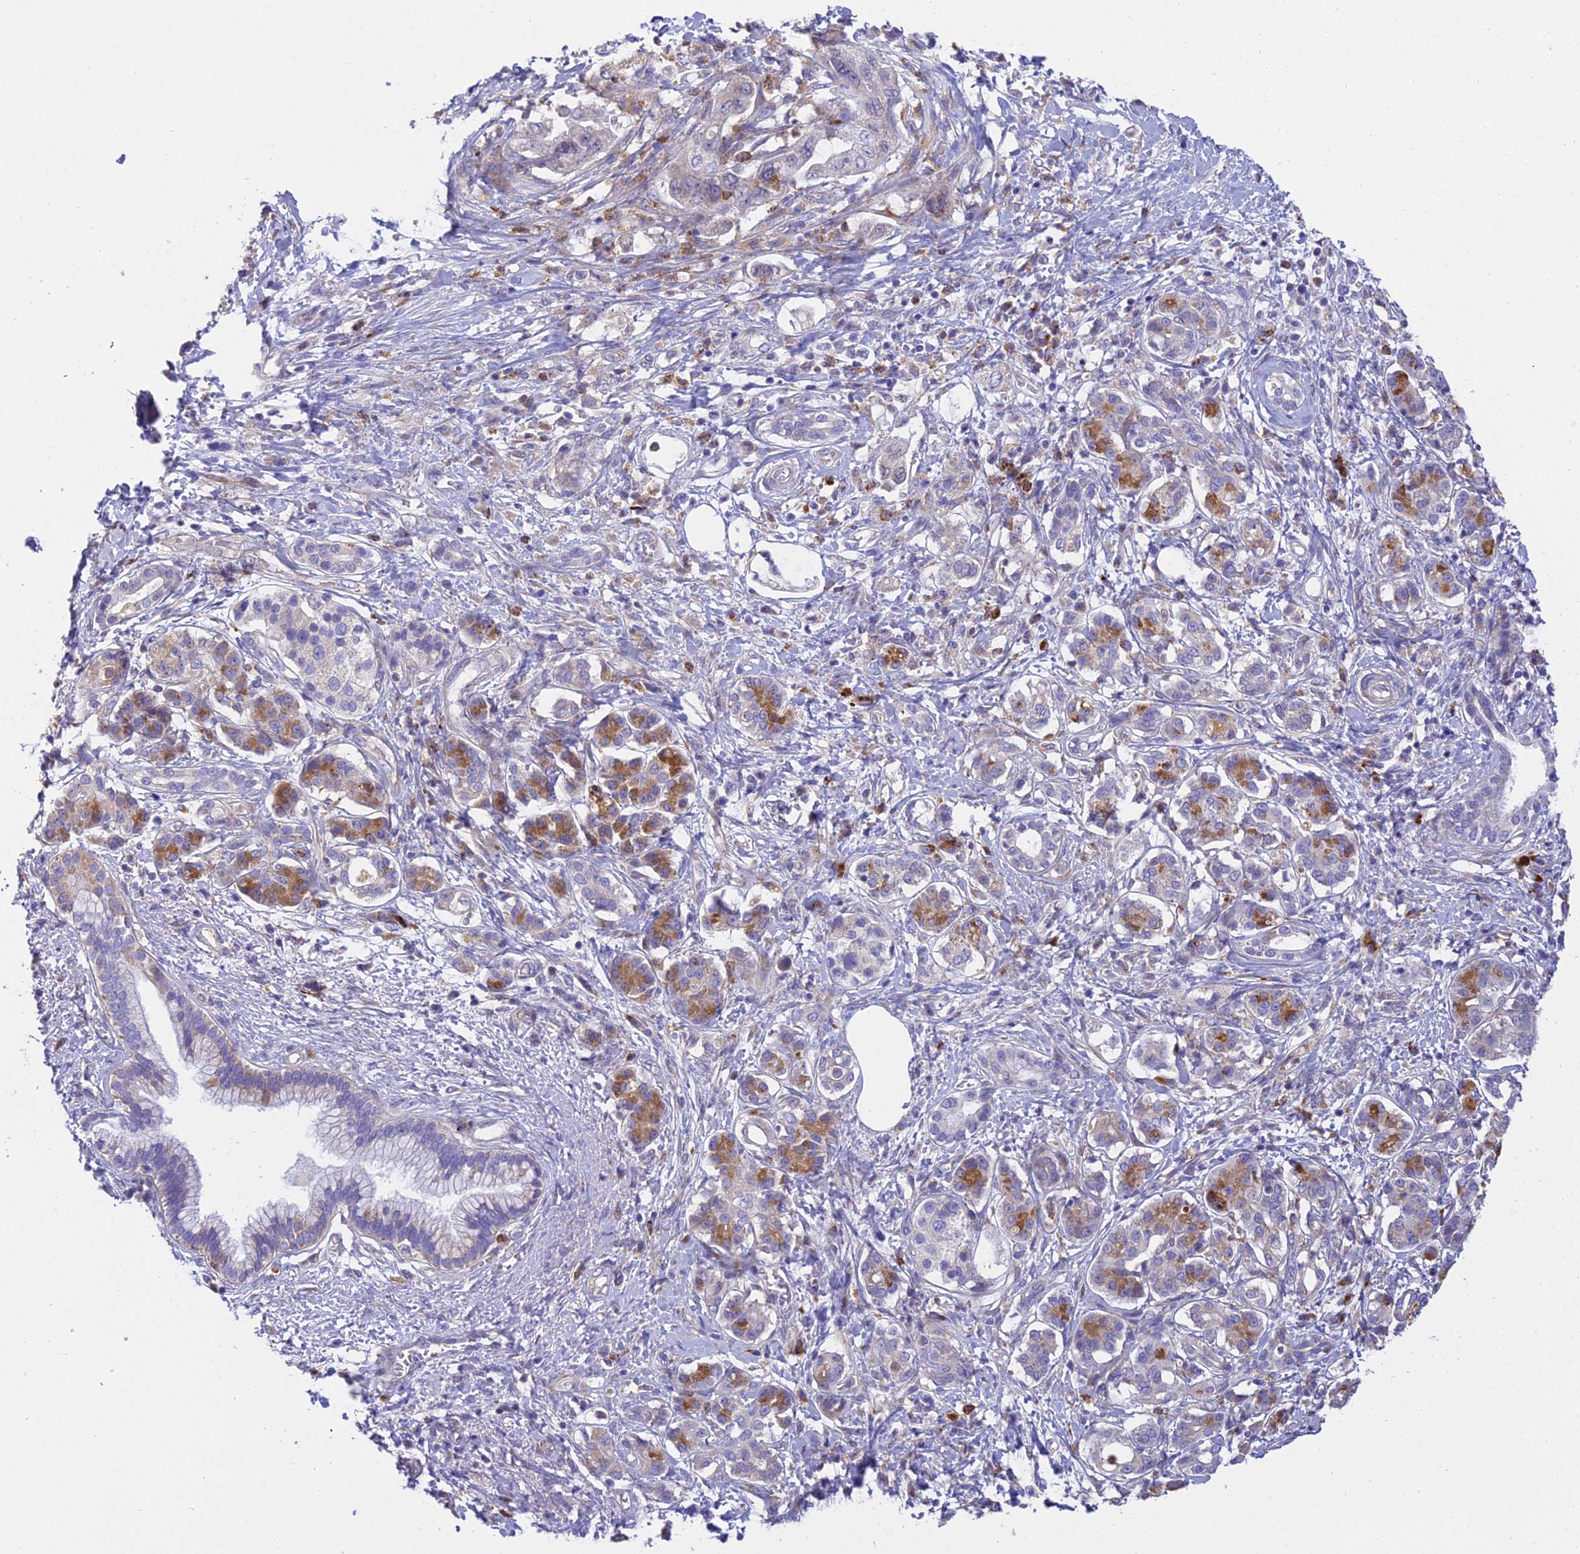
{"staining": {"intensity": "negative", "quantity": "none", "location": "none"}, "tissue": "pancreatic cancer", "cell_type": "Tumor cells", "image_type": "cancer", "snomed": [{"axis": "morphology", "description": "Adenocarcinoma, NOS"}, {"axis": "topography", "description": "Pancreas"}], "caption": "Tumor cells show no significant protein staining in adenocarcinoma (pancreatic).", "gene": "CLCN7", "patient": {"sex": "female", "age": 73}}